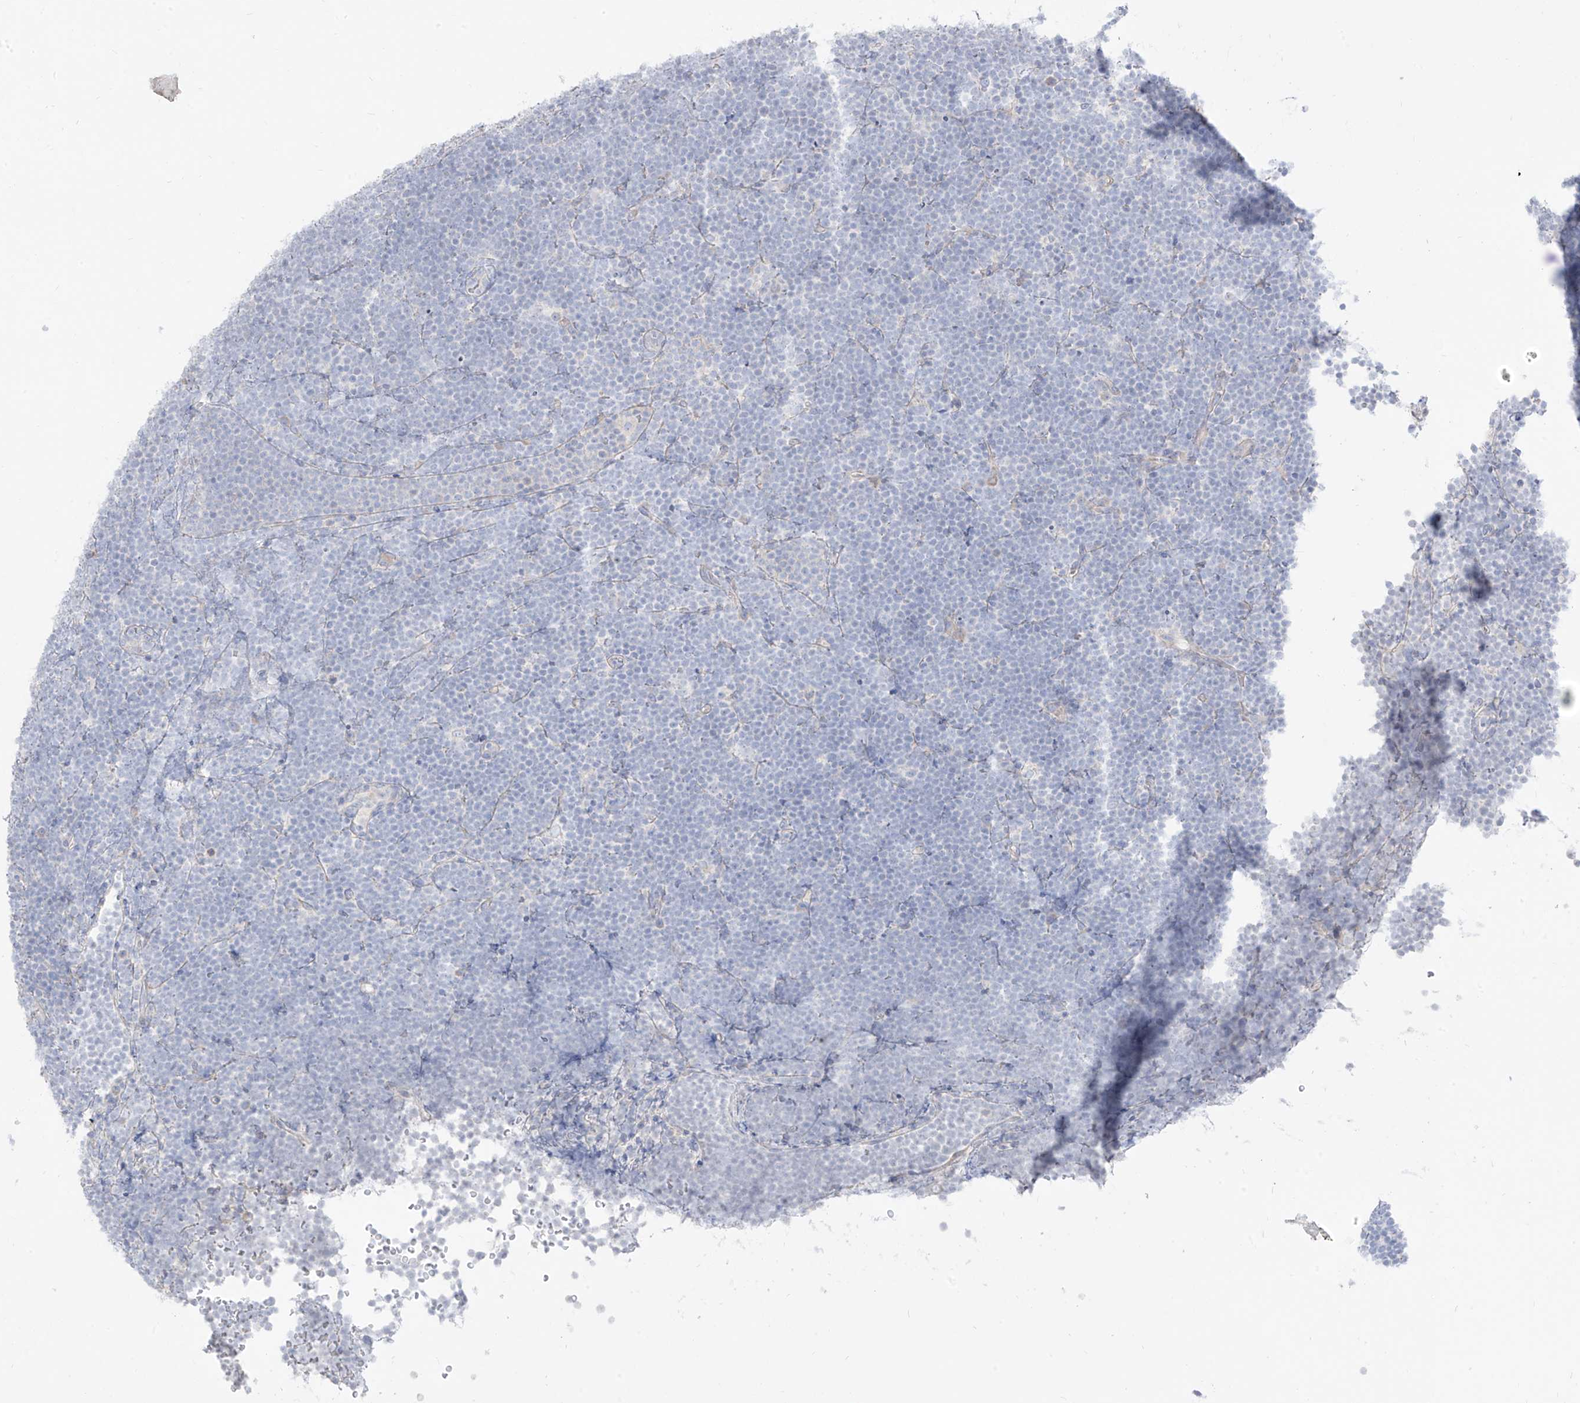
{"staining": {"intensity": "negative", "quantity": "none", "location": "none"}, "tissue": "lymphoma", "cell_type": "Tumor cells", "image_type": "cancer", "snomed": [{"axis": "morphology", "description": "Malignant lymphoma, non-Hodgkin's type, High grade"}, {"axis": "topography", "description": "Lymph node"}], "caption": "Immunohistochemistry photomicrograph of high-grade malignant lymphoma, non-Hodgkin's type stained for a protein (brown), which reveals no positivity in tumor cells. (DAB IHC with hematoxylin counter stain).", "gene": "ARHGEF40", "patient": {"sex": "male", "age": 13}}